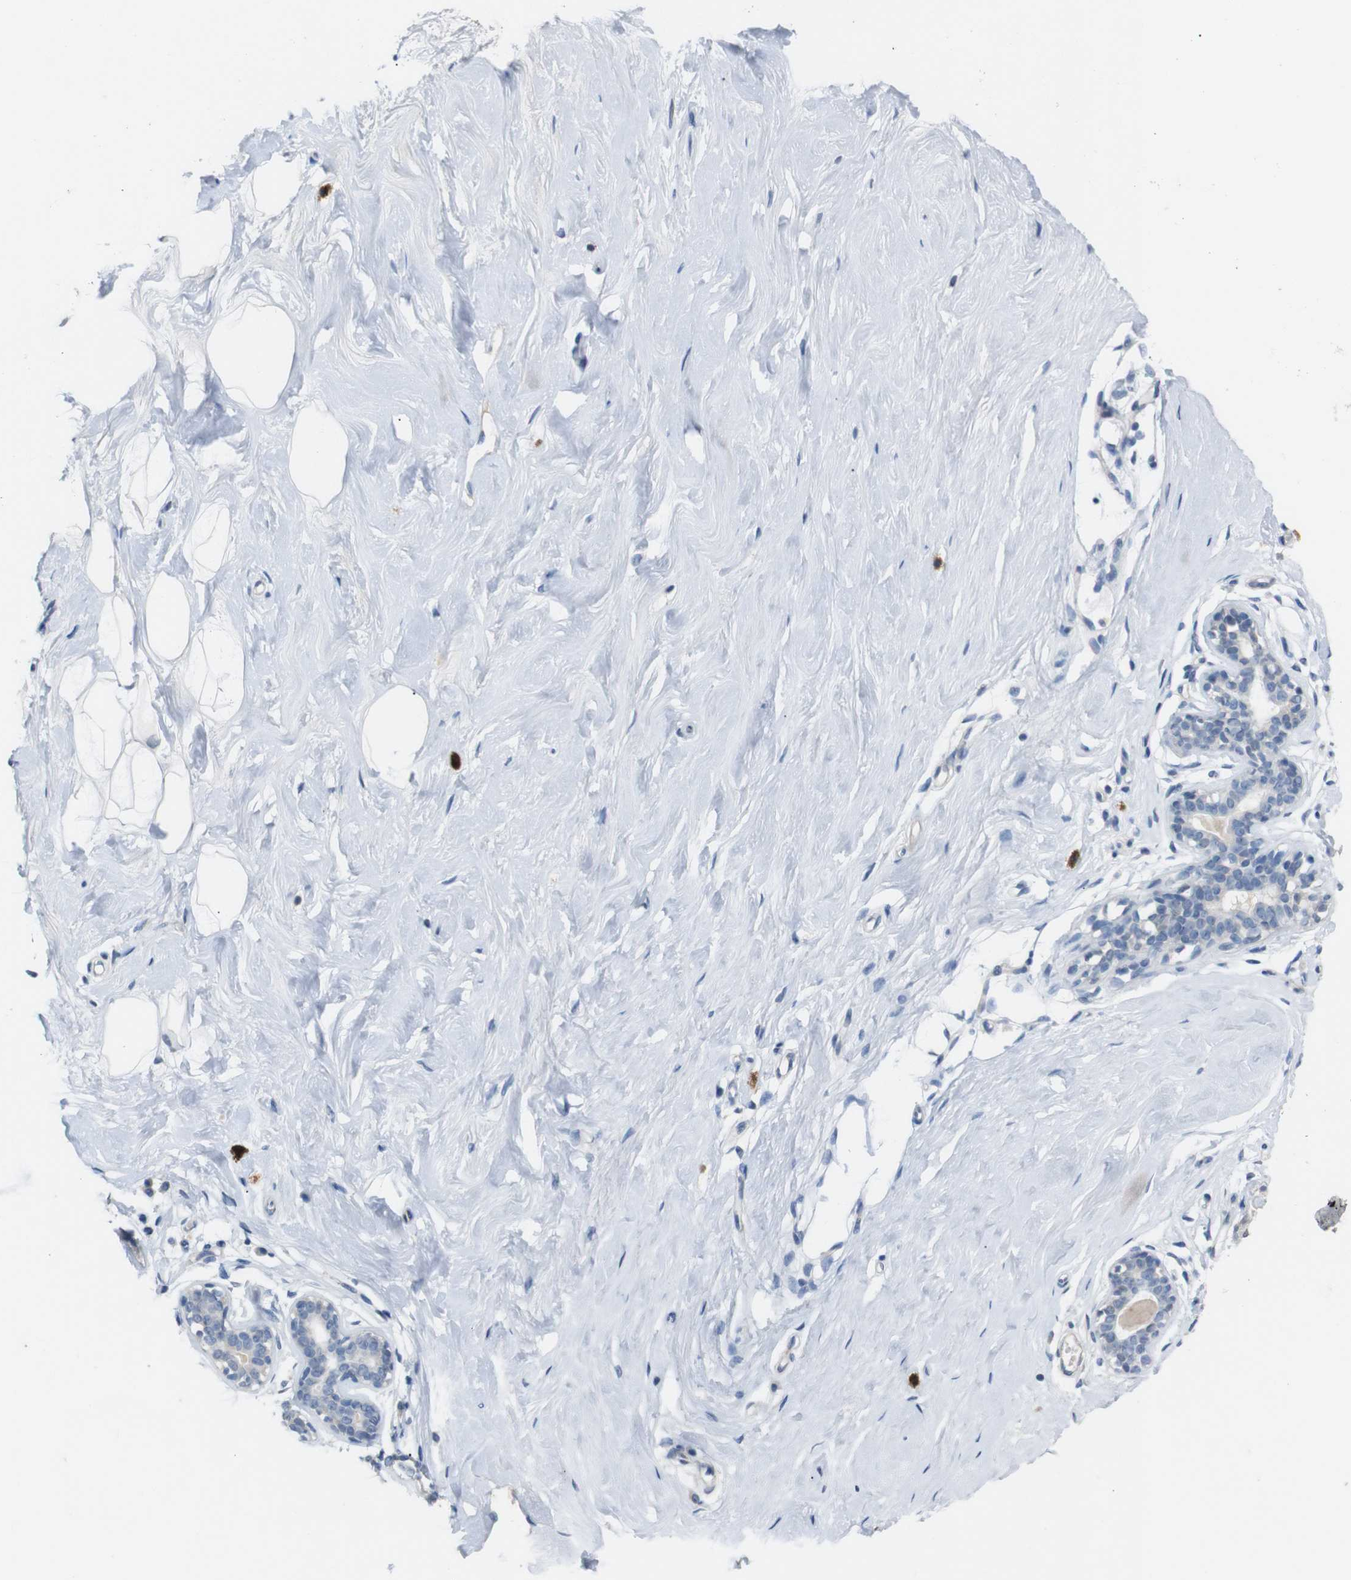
{"staining": {"intensity": "negative", "quantity": "none", "location": "none"}, "tissue": "breast", "cell_type": "Adipocytes", "image_type": "normal", "snomed": [{"axis": "morphology", "description": "Normal tissue, NOS"}, {"axis": "topography", "description": "Breast"}], "caption": "Photomicrograph shows no significant protein expression in adipocytes of normal breast. (IHC, brightfield microscopy, high magnification).", "gene": "CHRM5", "patient": {"sex": "female", "age": 23}}